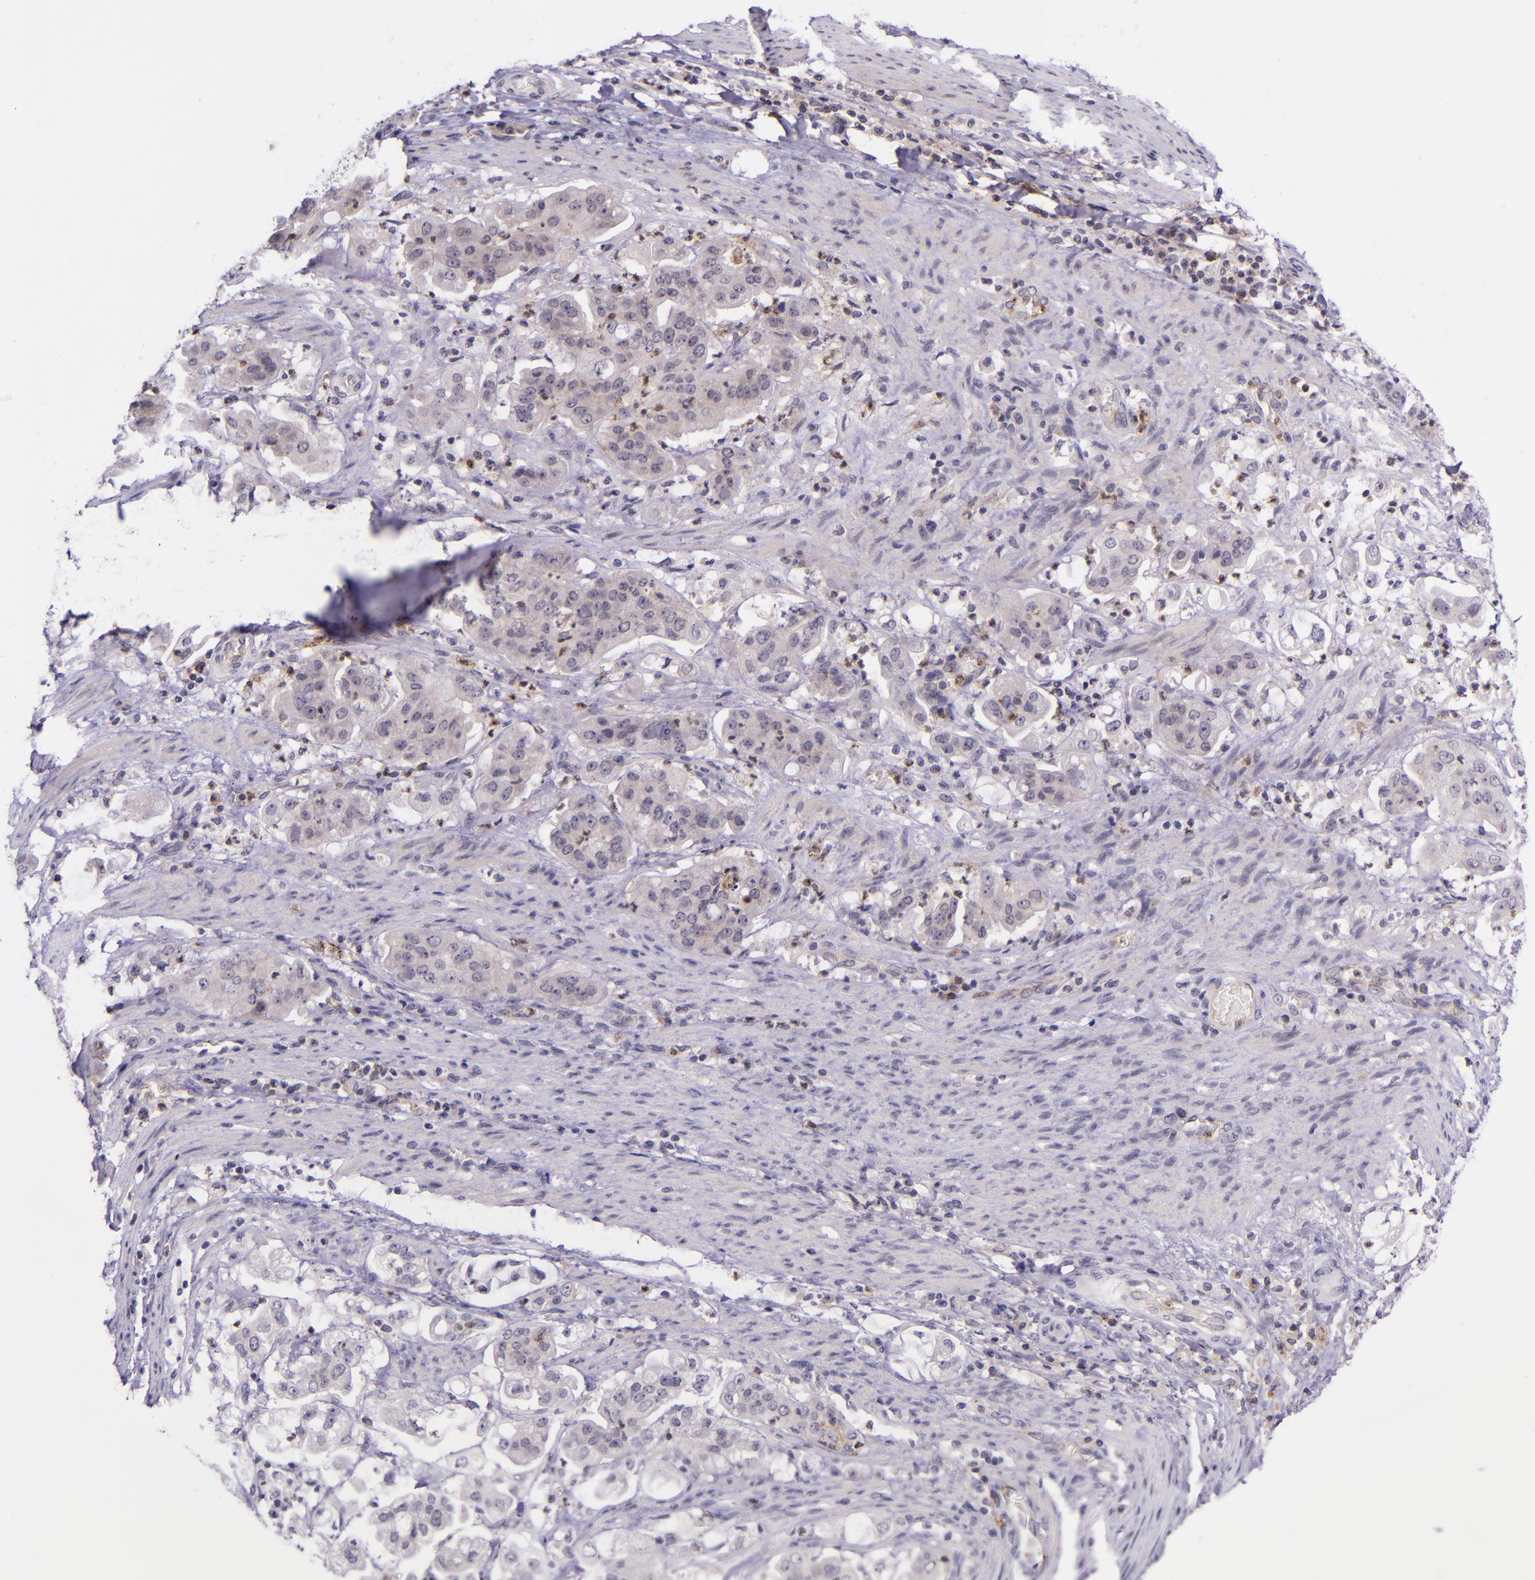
{"staining": {"intensity": "weak", "quantity": "<25%", "location": "cytoplasmic/membranous"}, "tissue": "stomach cancer", "cell_type": "Tumor cells", "image_type": "cancer", "snomed": [{"axis": "morphology", "description": "Adenocarcinoma, NOS"}, {"axis": "topography", "description": "Stomach"}], "caption": "Immunohistochemical staining of stomach adenocarcinoma demonstrates no significant positivity in tumor cells.", "gene": "SELL", "patient": {"sex": "male", "age": 62}}